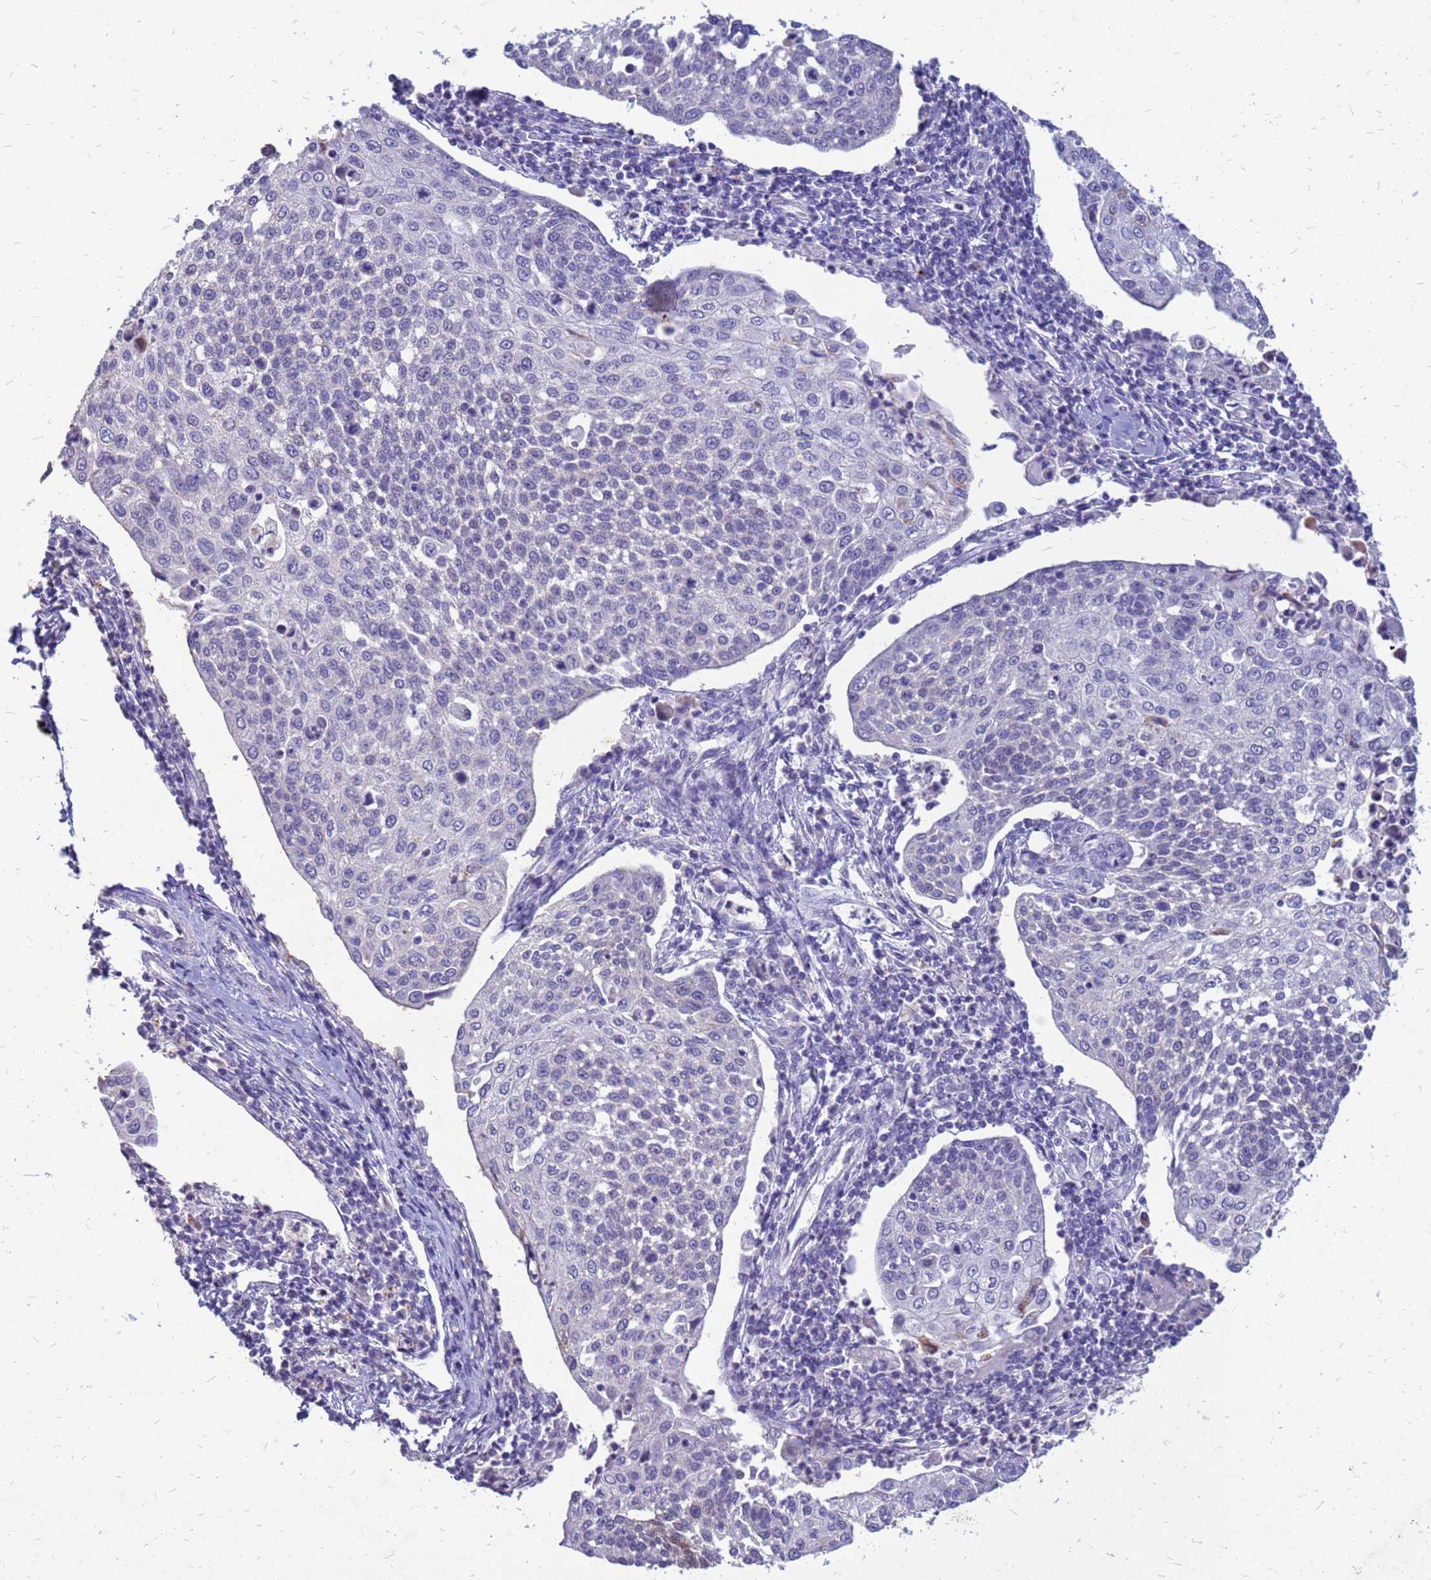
{"staining": {"intensity": "negative", "quantity": "none", "location": "none"}, "tissue": "cervical cancer", "cell_type": "Tumor cells", "image_type": "cancer", "snomed": [{"axis": "morphology", "description": "Squamous cell carcinoma, NOS"}, {"axis": "topography", "description": "Cervix"}], "caption": "Cervical cancer was stained to show a protein in brown. There is no significant staining in tumor cells.", "gene": "AKR1C1", "patient": {"sex": "female", "age": 34}}